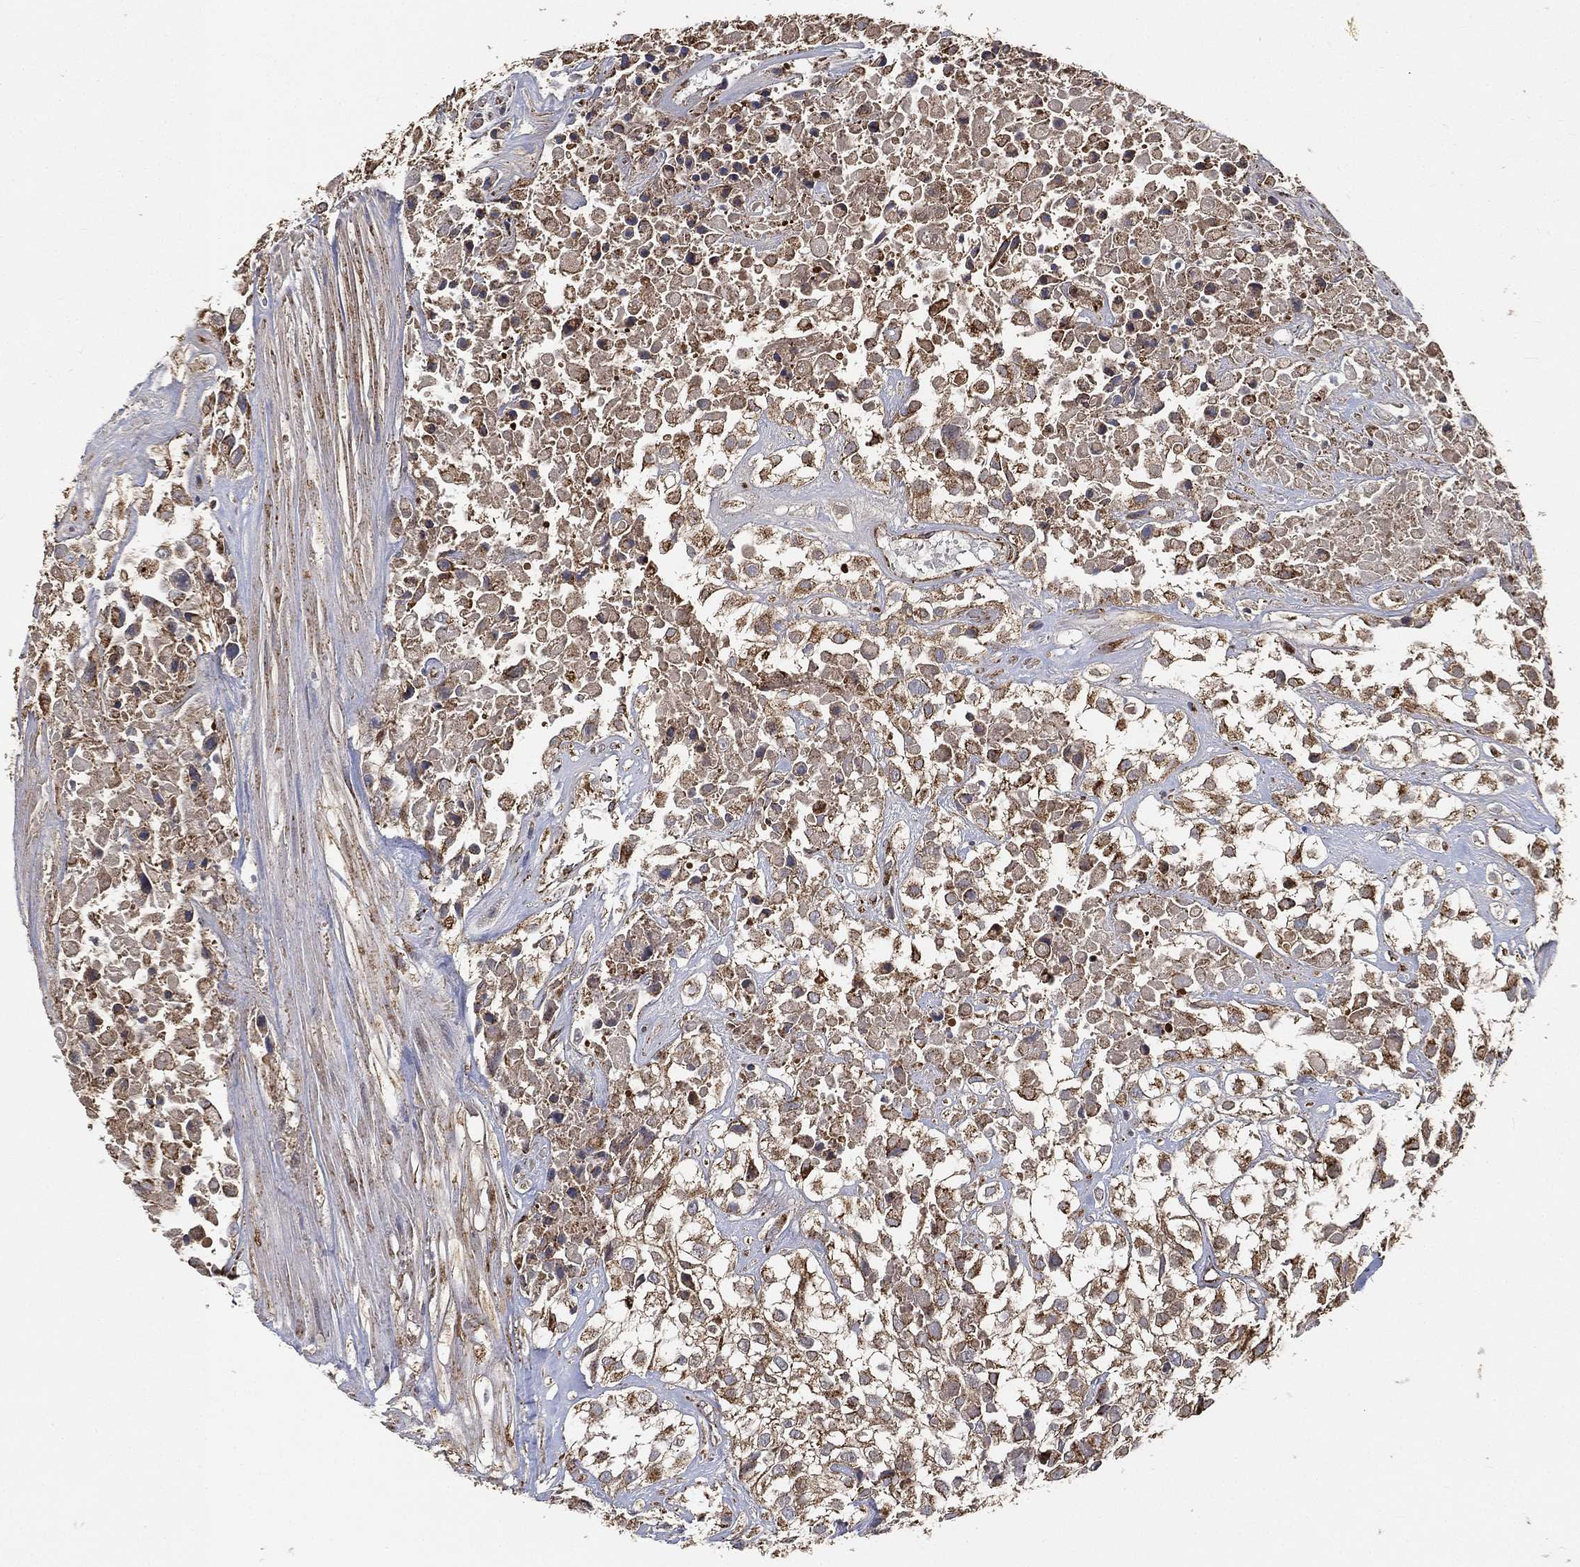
{"staining": {"intensity": "moderate", "quantity": ">75%", "location": "cytoplasmic/membranous"}, "tissue": "urothelial cancer", "cell_type": "Tumor cells", "image_type": "cancer", "snomed": [{"axis": "morphology", "description": "Urothelial carcinoma, High grade"}, {"axis": "topography", "description": "Urinary bladder"}], "caption": "Moderate cytoplasmic/membranous positivity for a protein is identified in about >75% of tumor cells of high-grade urothelial carcinoma using immunohistochemistry.", "gene": "SLC38A7", "patient": {"sex": "male", "age": 56}}